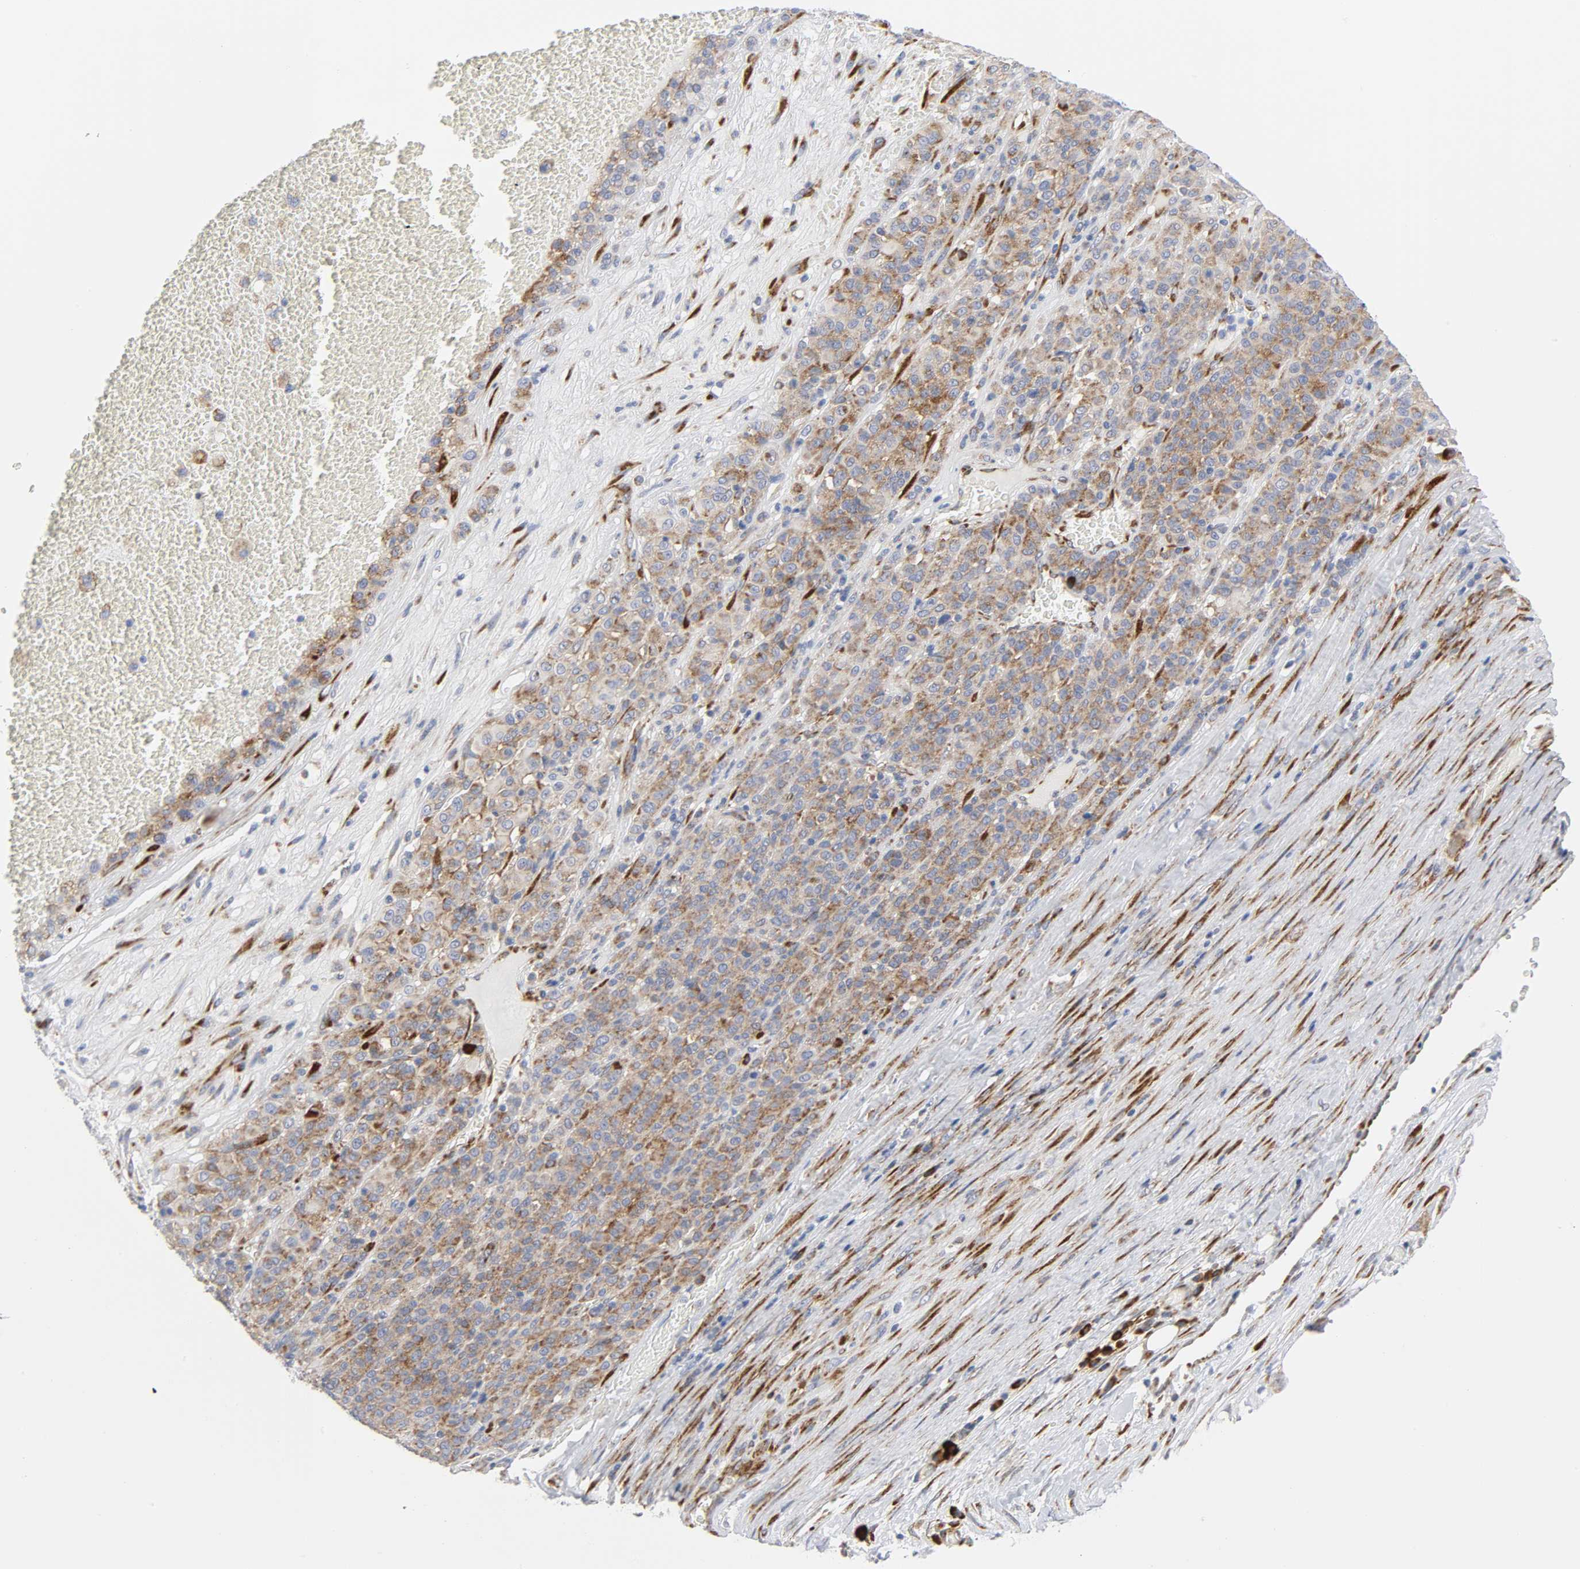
{"staining": {"intensity": "moderate", "quantity": ">75%", "location": "cytoplasmic/membranous"}, "tissue": "melanoma", "cell_type": "Tumor cells", "image_type": "cancer", "snomed": [{"axis": "morphology", "description": "Malignant melanoma, Metastatic site"}, {"axis": "topography", "description": "Pancreas"}], "caption": "Immunohistochemistry (IHC) photomicrograph of malignant melanoma (metastatic site) stained for a protein (brown), which reveals medium levels of moderate cytoplasmic/membranous expression in approximately >75% of tumor cells.", "gene": "REL", "patient": {"sex": "female", "age": 30}}